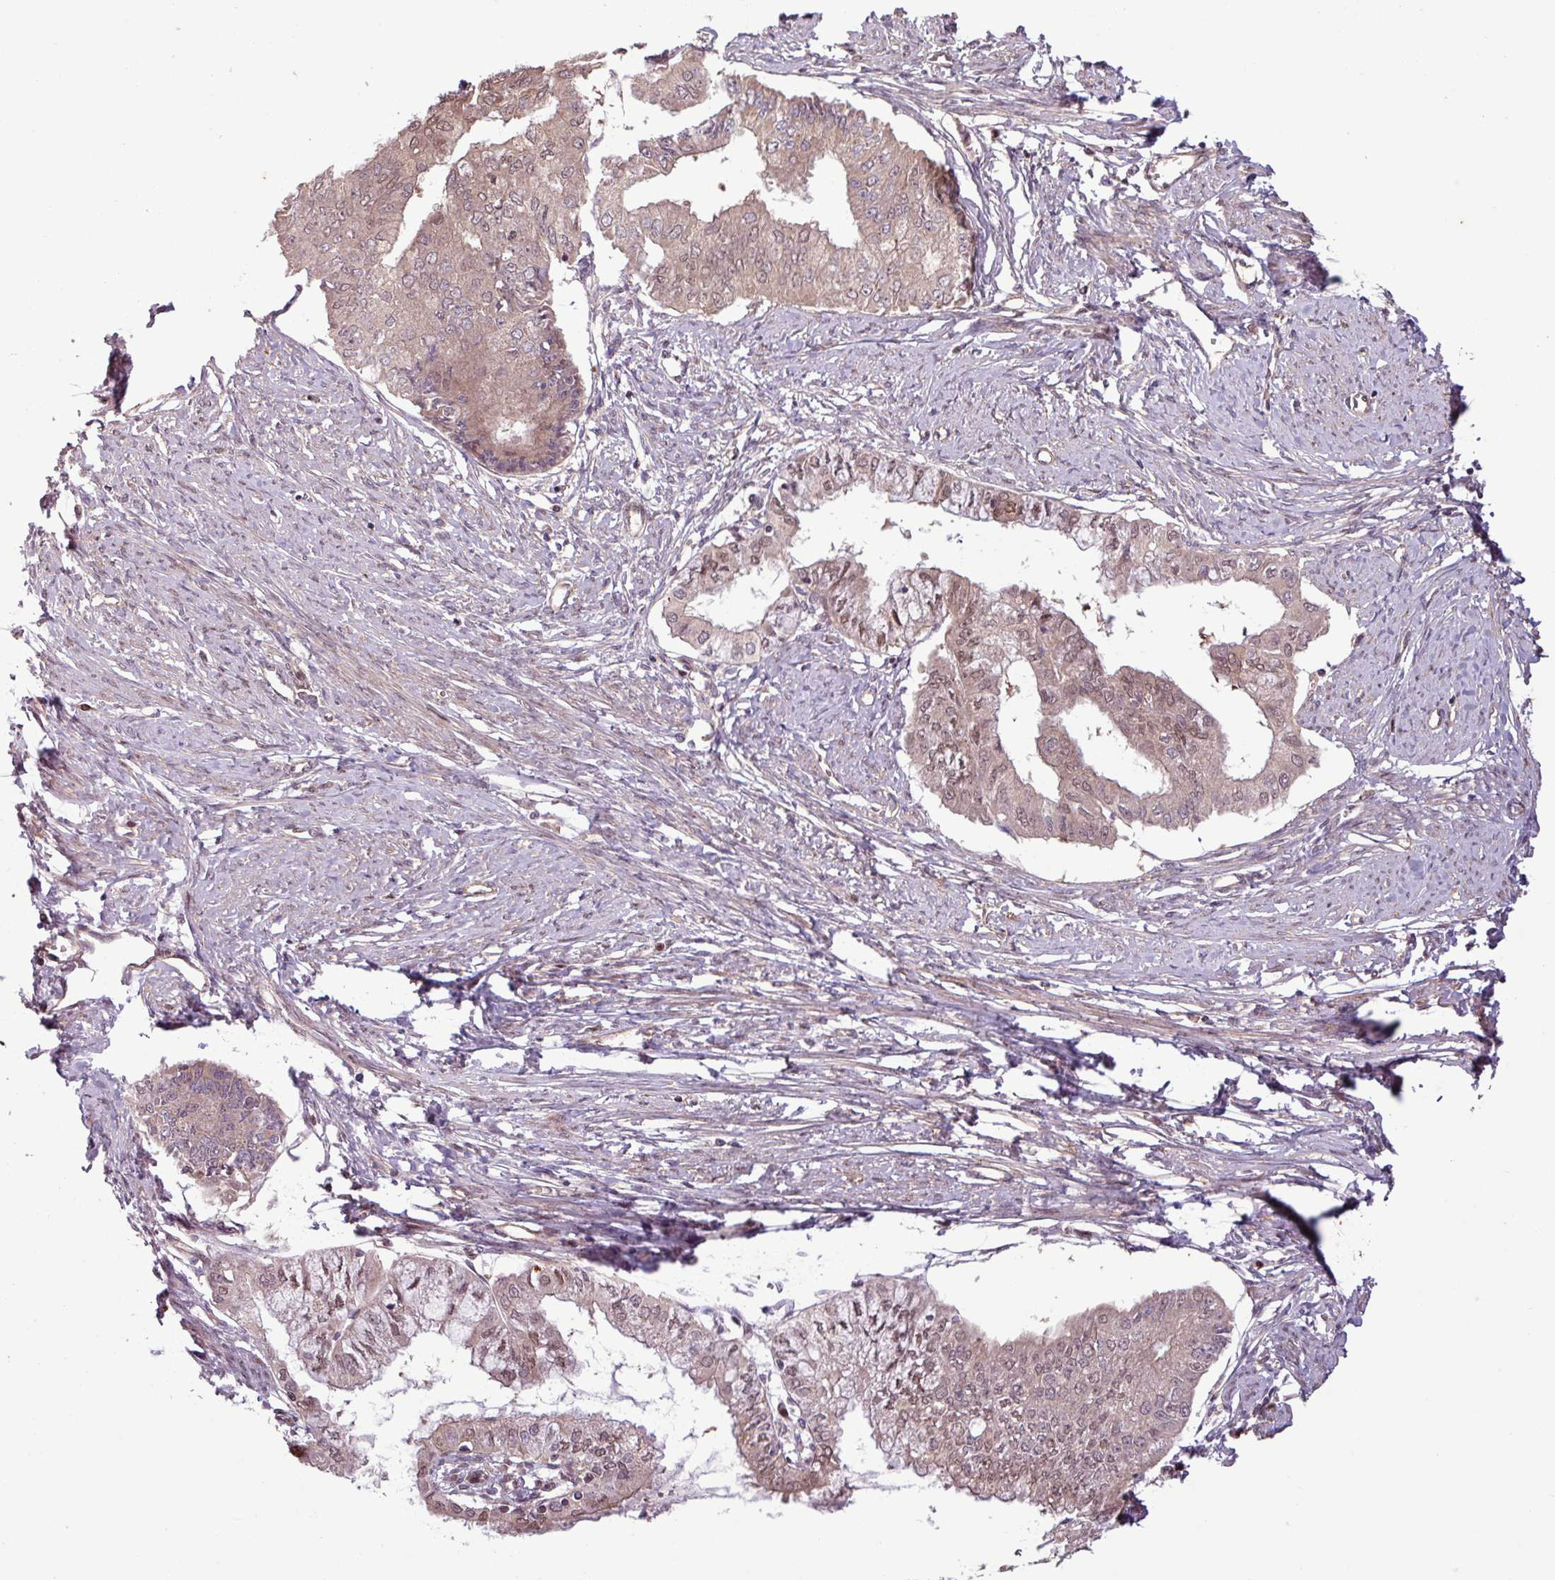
{"staining": {"intensity": "weak", "quantity": ">75%", "location": "cytoplasmic/membranous,nuclear"}, "tissue": "endometrial cancer", "cell_type": "Tumor cells", "image_type": "cancer", "snomed": [{"axis": "morphology", "description": "Adenocarcinoma, NOS"}, {"axis": "topography", "description": "Endometrium"}], "caption": "Immunohistochemical staining of human endometrial cancer (adenocarcinoma) reveals low levels of weak cytoplasmic/membranous and nuclear expression in approximately >75% of tumor cells. Ihc stains the protein in brown and the nuclei are stained blue.", "gene": "PDPR", "patient": {"sex": "female", "age": 76}}